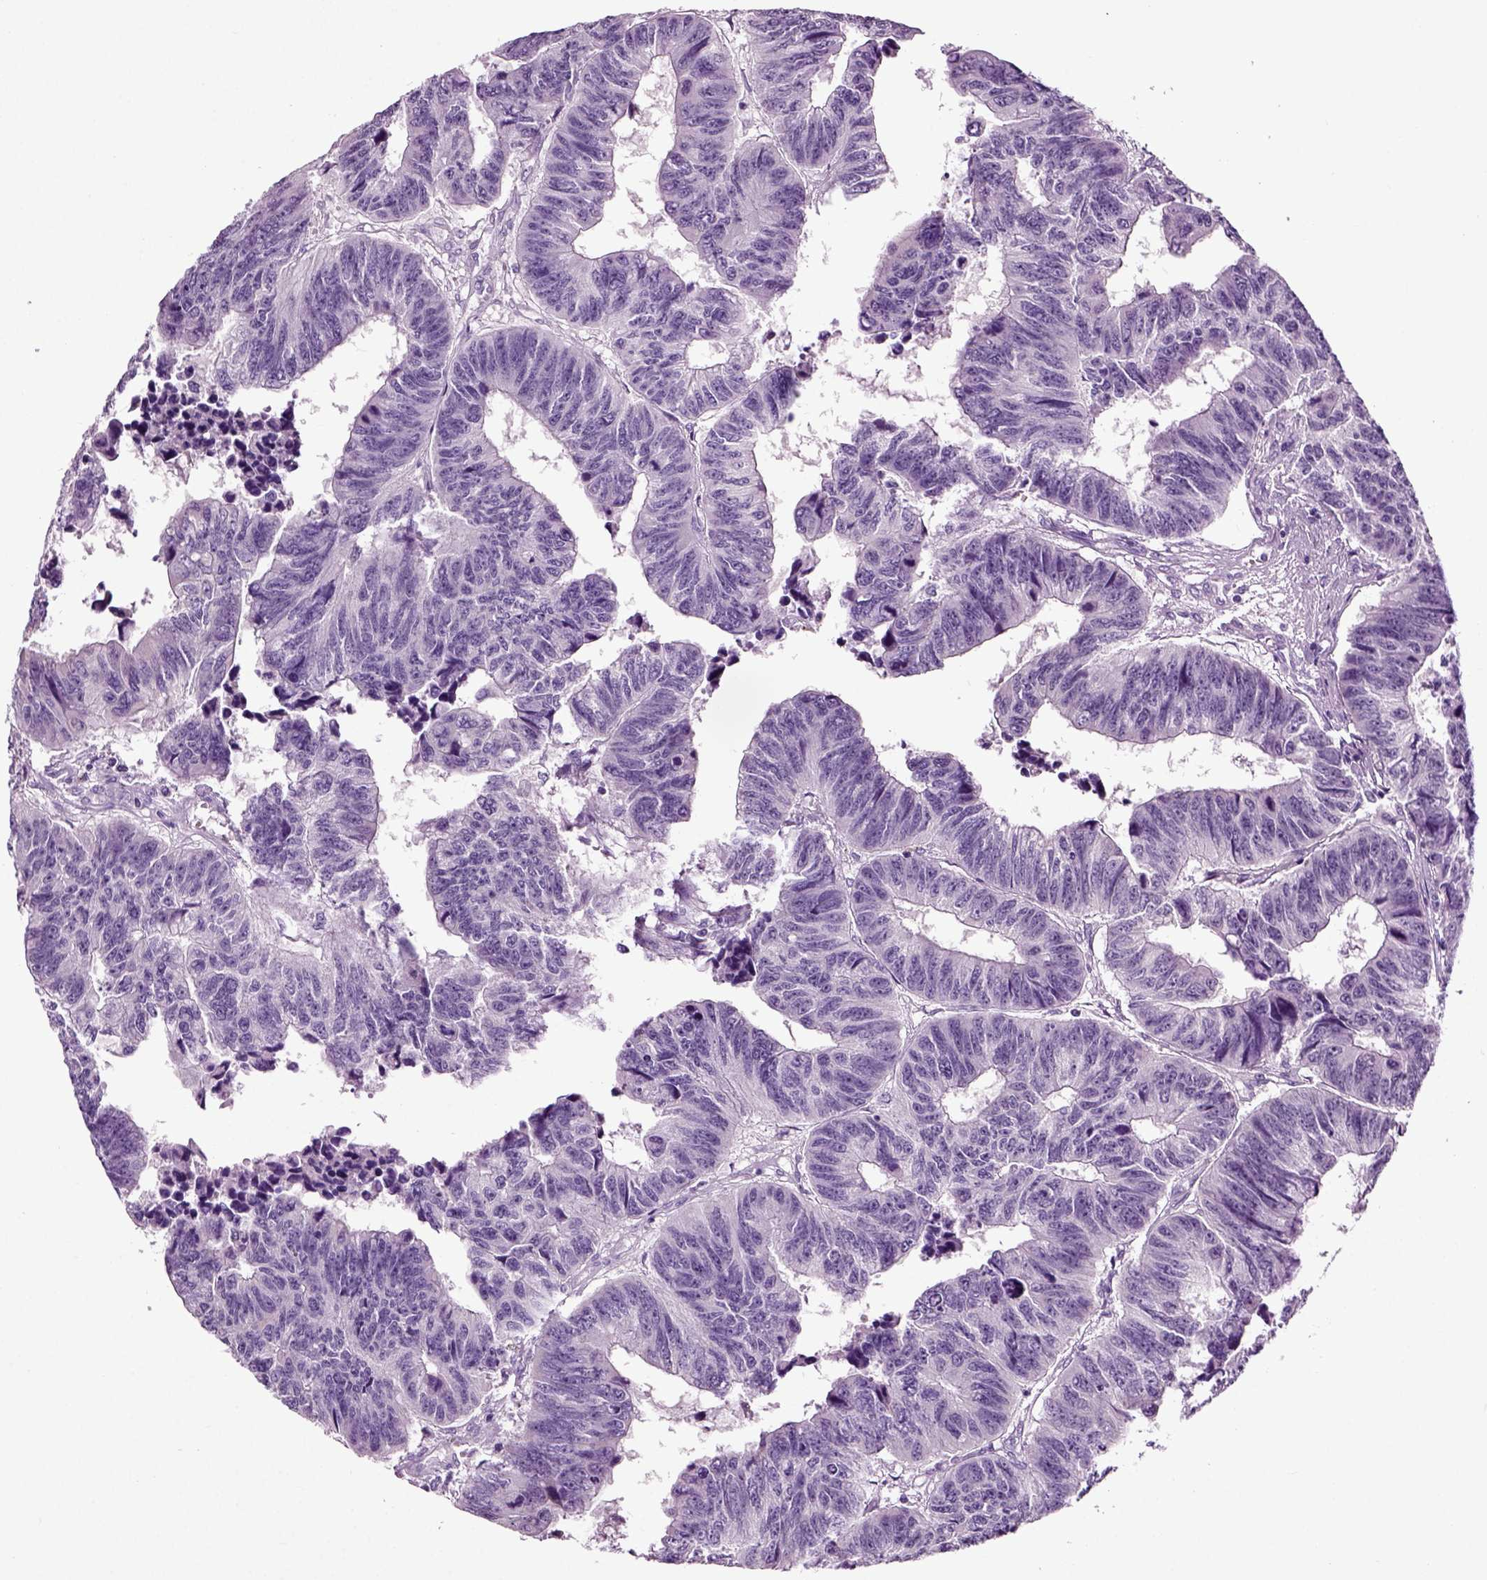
{"staining": {"intensity": "negative", "quantity": "none", "location": "none"}, "tissue": "colorectal cancer", "cell_type": "Tumor cells", "image_type": "cancer", "snomed": [{"axis": "morphology", "description": "Adenocarcinoma, NOS"}, {"axis": "topography", "description": "Rectum"}], "caption": "Immunohistochemistry photomicrograph of human colorectal cancer (adenocarcinoma) stained for a protein (brown), which demonstrates no staining in tumor cells. (DAB (3,3'-diaminobenzidine) immunohistochemistry (IHC) visualized using brightfield microscopy, high magnification).", "gene": "DNAH10", "patient": {"sex": "female", "age": 85}}